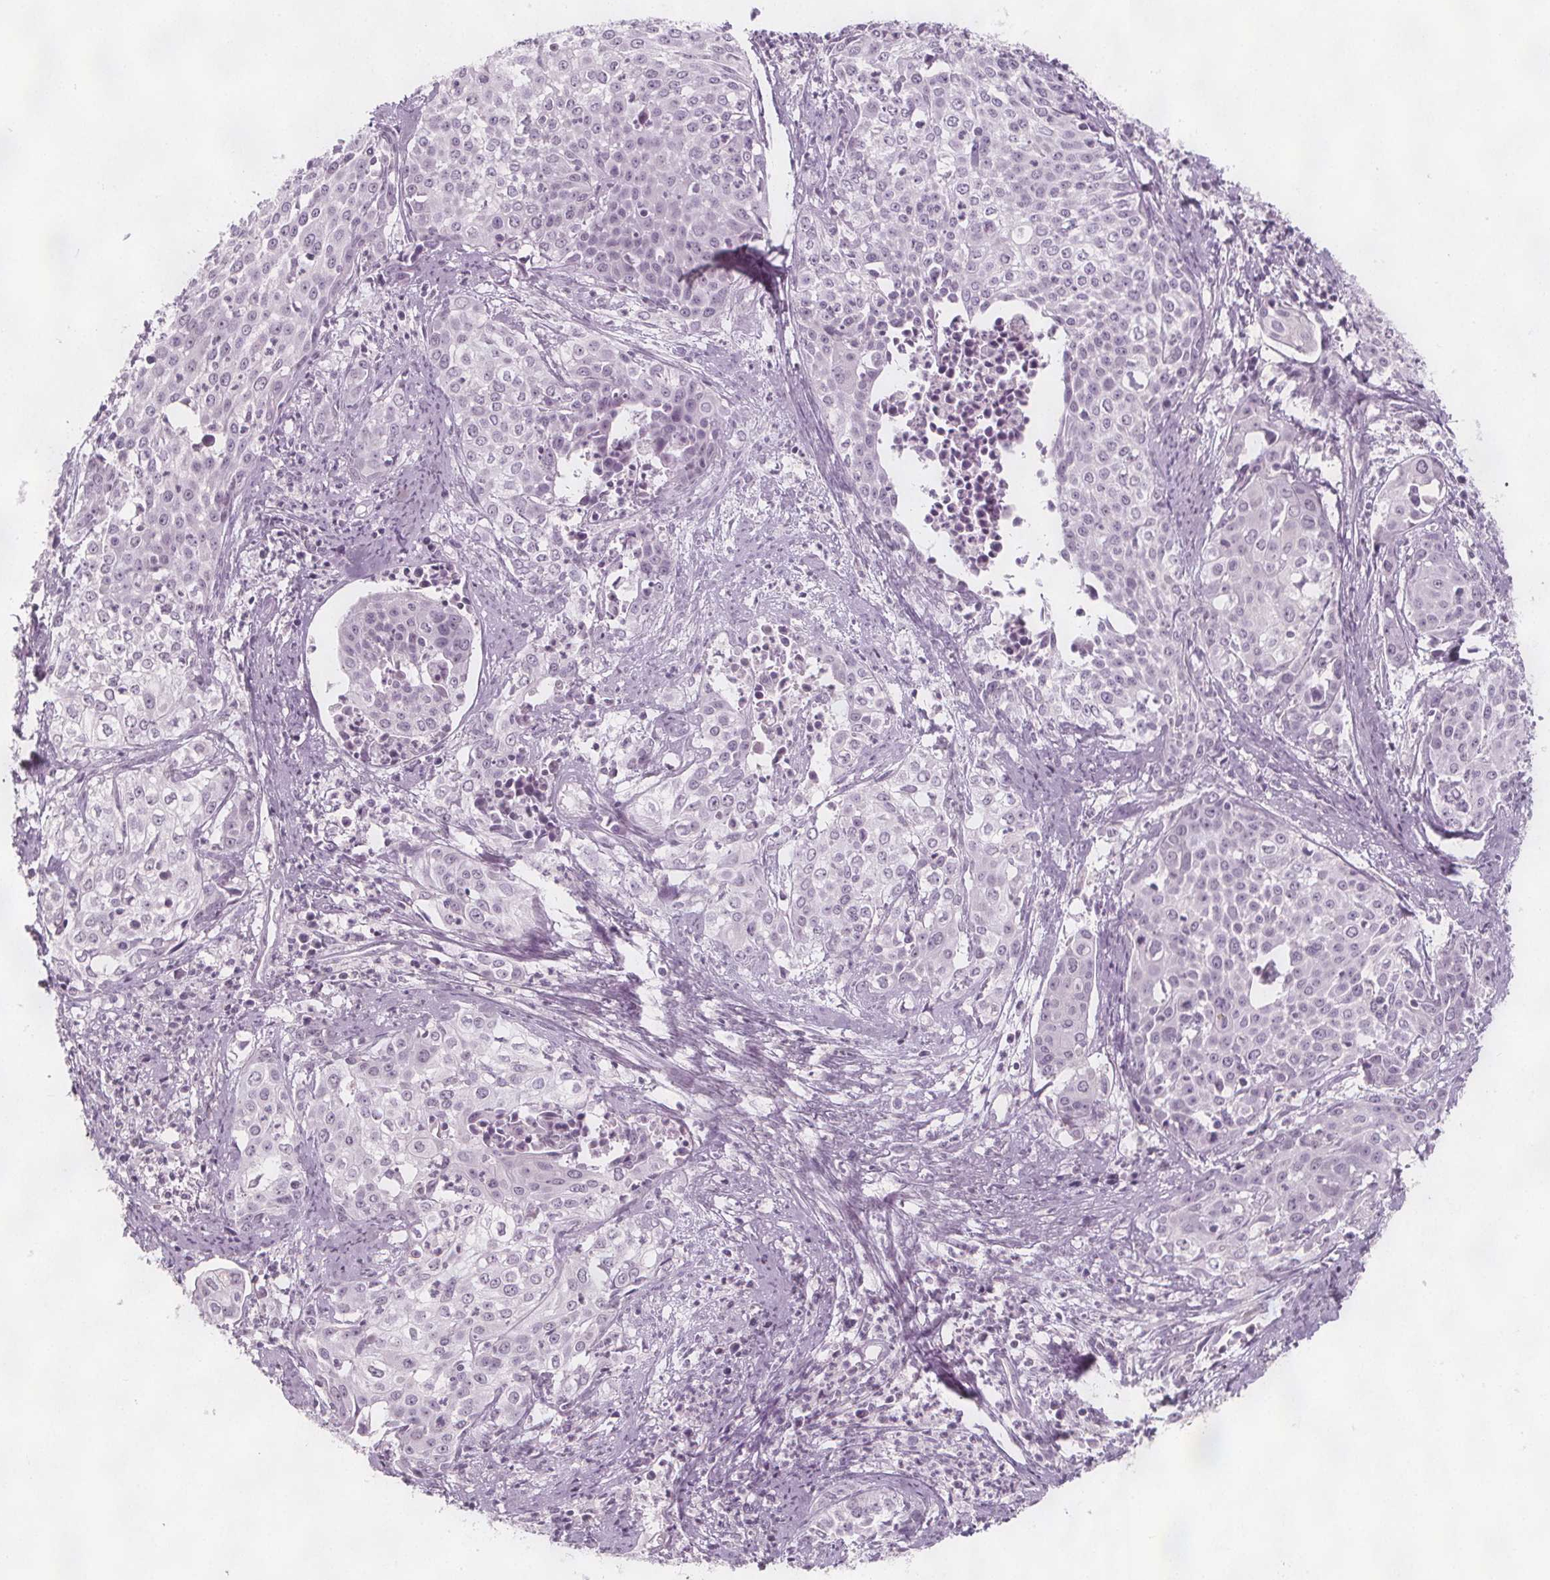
{"staining": {"intensity": "negative", "quantity": "none", "location": "none"}, "tissue": "cervical cancer", "cell_type": "Tumor cells", "image_type": "cancer", "snomed": [{"axis": "morphology", "description": "Squamous cell carcinoma, NOS"}, {"axis": "topography", "description": "Cervix"}], "caption": "IHC of cervical cancer displays no positivity in tumor cells. The staining is performed using DAB (3,3'-diaminobenzidine) brown chromogen with nuclei counter-stained in using hematoxylin.", "gene": "C1orf167", "patient": {"sex": "female", "age": 39}}